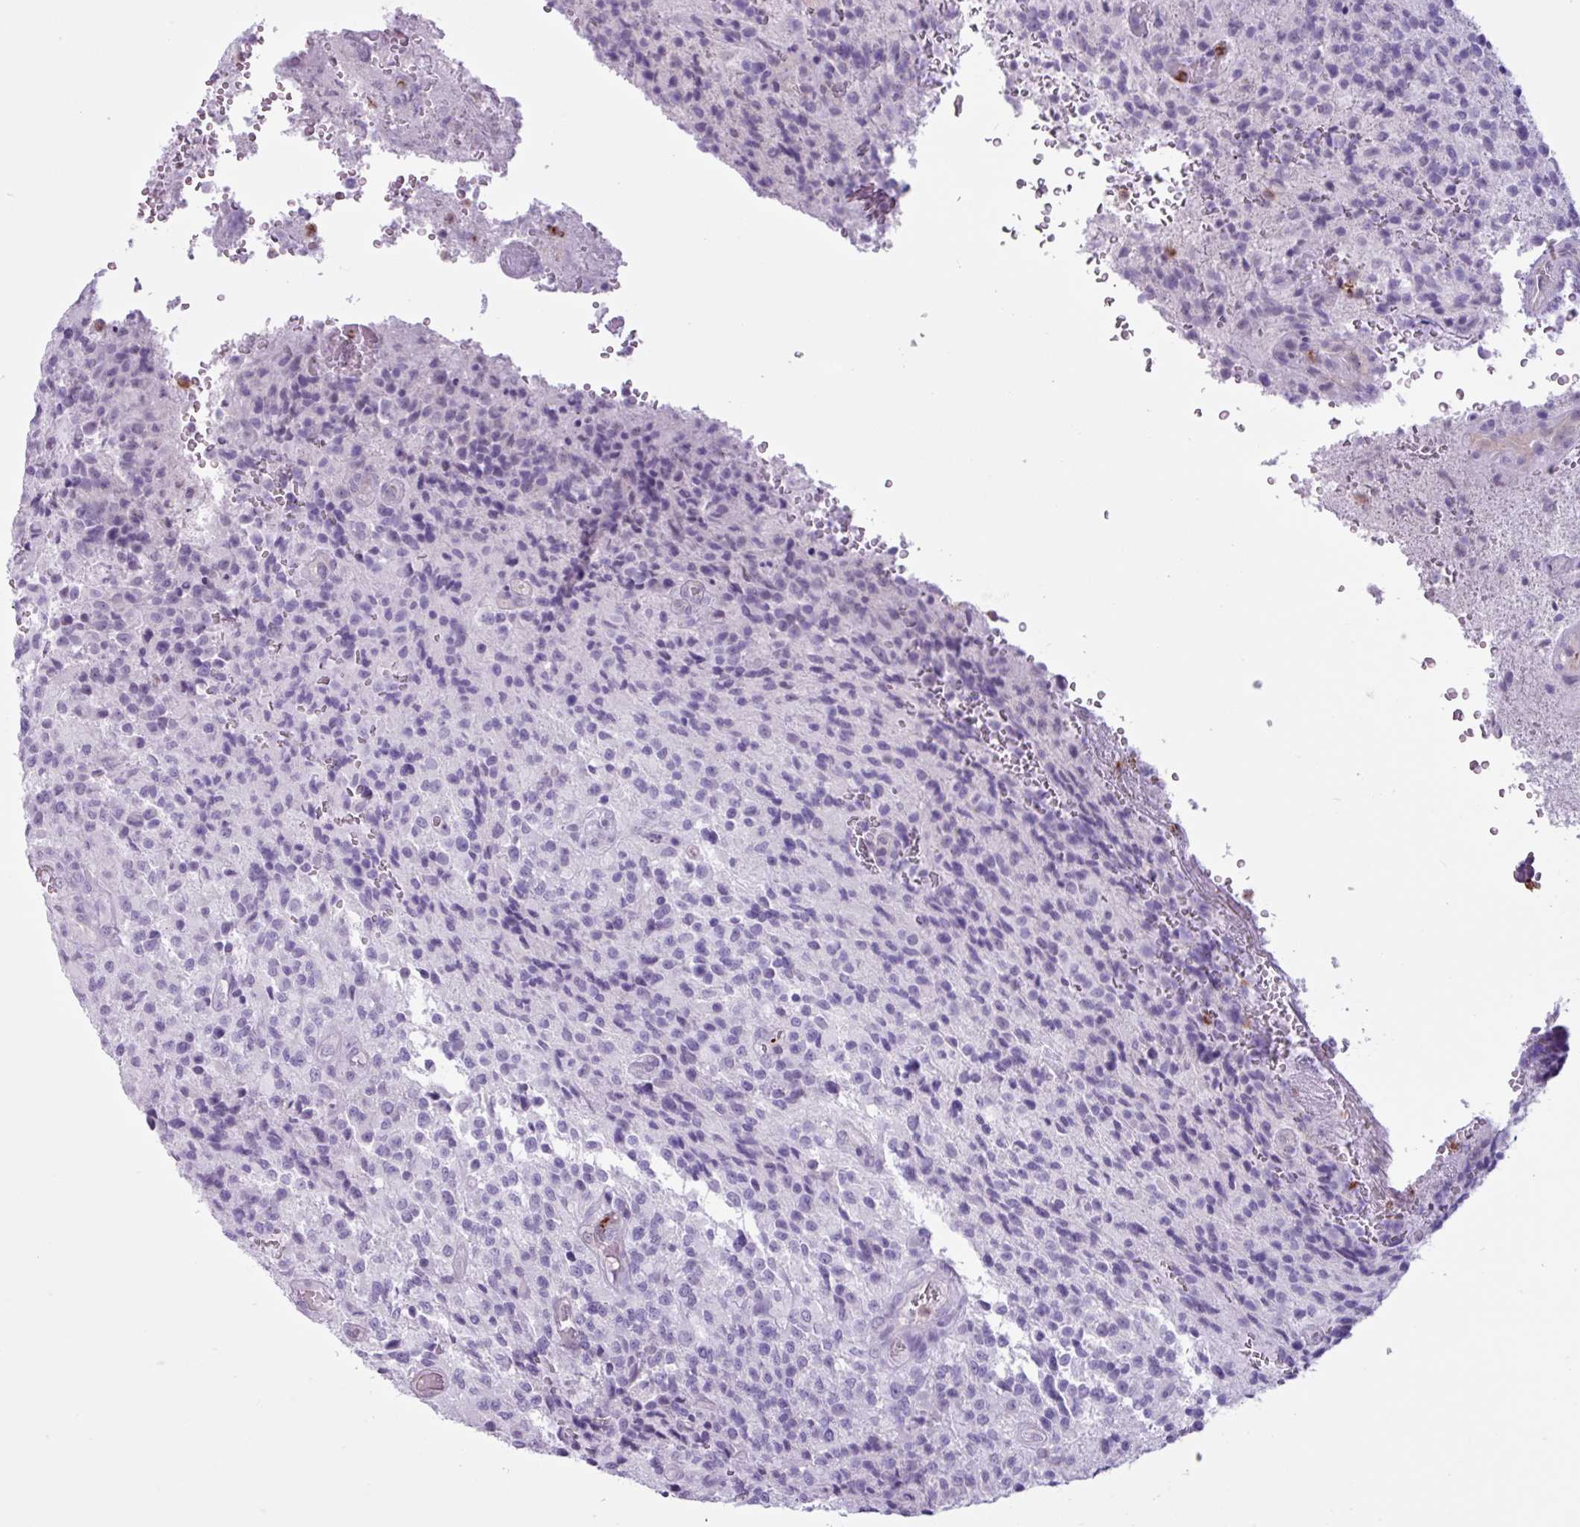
{"staining": {"intensity": "negative", "quantity": "none", "location": "none"}, "tissue": "glioma", "cell_type": "Tumor cells", "image_type": "cancer", "snomed": [{"axis": "morphology", "description": "Normal tissue, NOS"}, {"axis": "morphology", "description": "Glioma, malignant, High grade"}, {"axis": "topography", "description": "Cerebral cortex"}], "caption": "Tumor cells are negative for protein expression in human glioma.", "gene": "TMEM178A", "patient": {"sex": "male", "age": 56}}